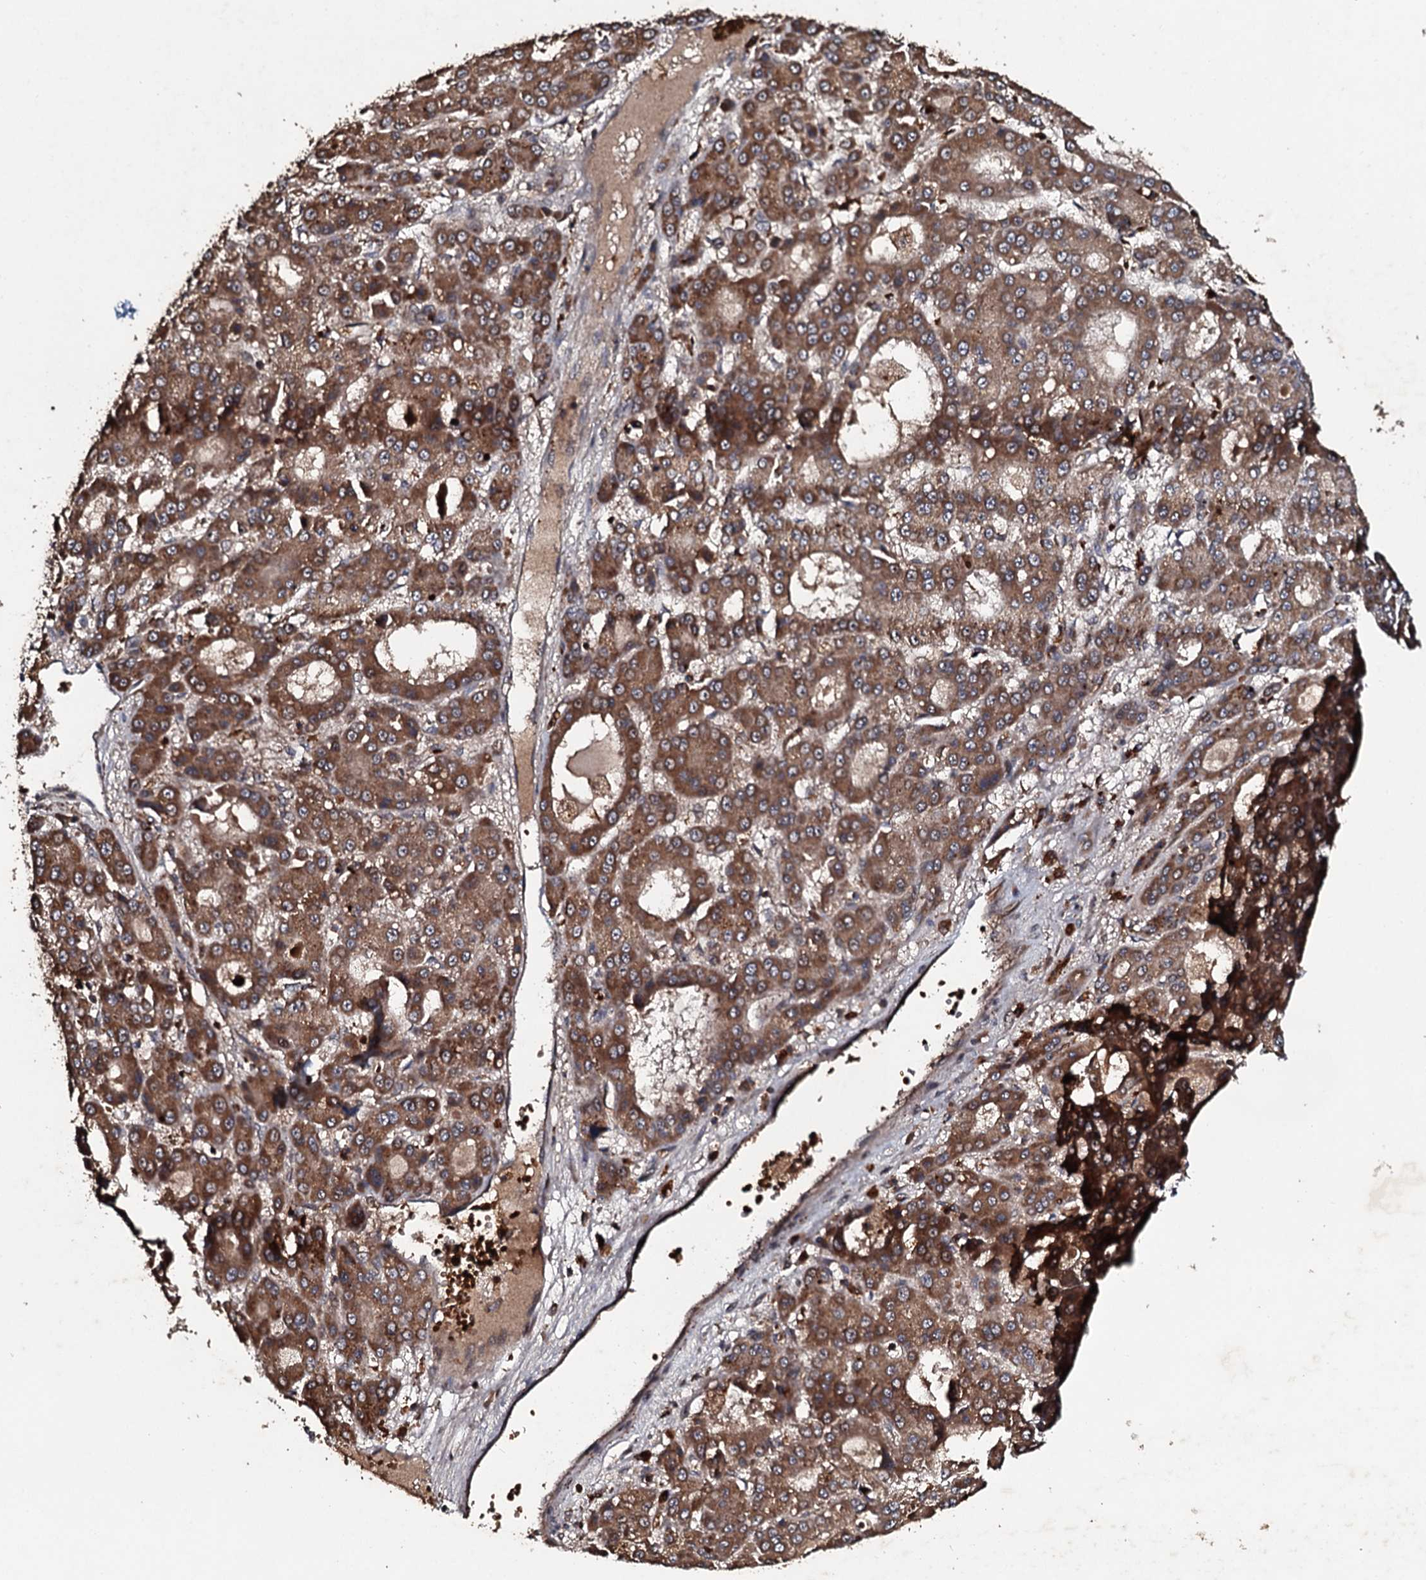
{"staining": {"intensity": "strong", "quantity": ">75%", "location": "cytoplasmic/membranous"}, "tissue": "liver cancer", "cell_type": "Tumor cells", "image_type": "cancer", "snomed": [{"axis": "morphology", "description": "Carcinoma, Hepatocellular, NOS"}, {"axis": "topography", "description": "Liver"}], "caption": "Tumor cells reveal high levels of strong cytoplasmic/membranous expression in approximately >75% of cells in human liver cancer (hepatocellular carcinoma).", "gene": "ADGRG3", "patient": {"sex": "male", "age": 70}}